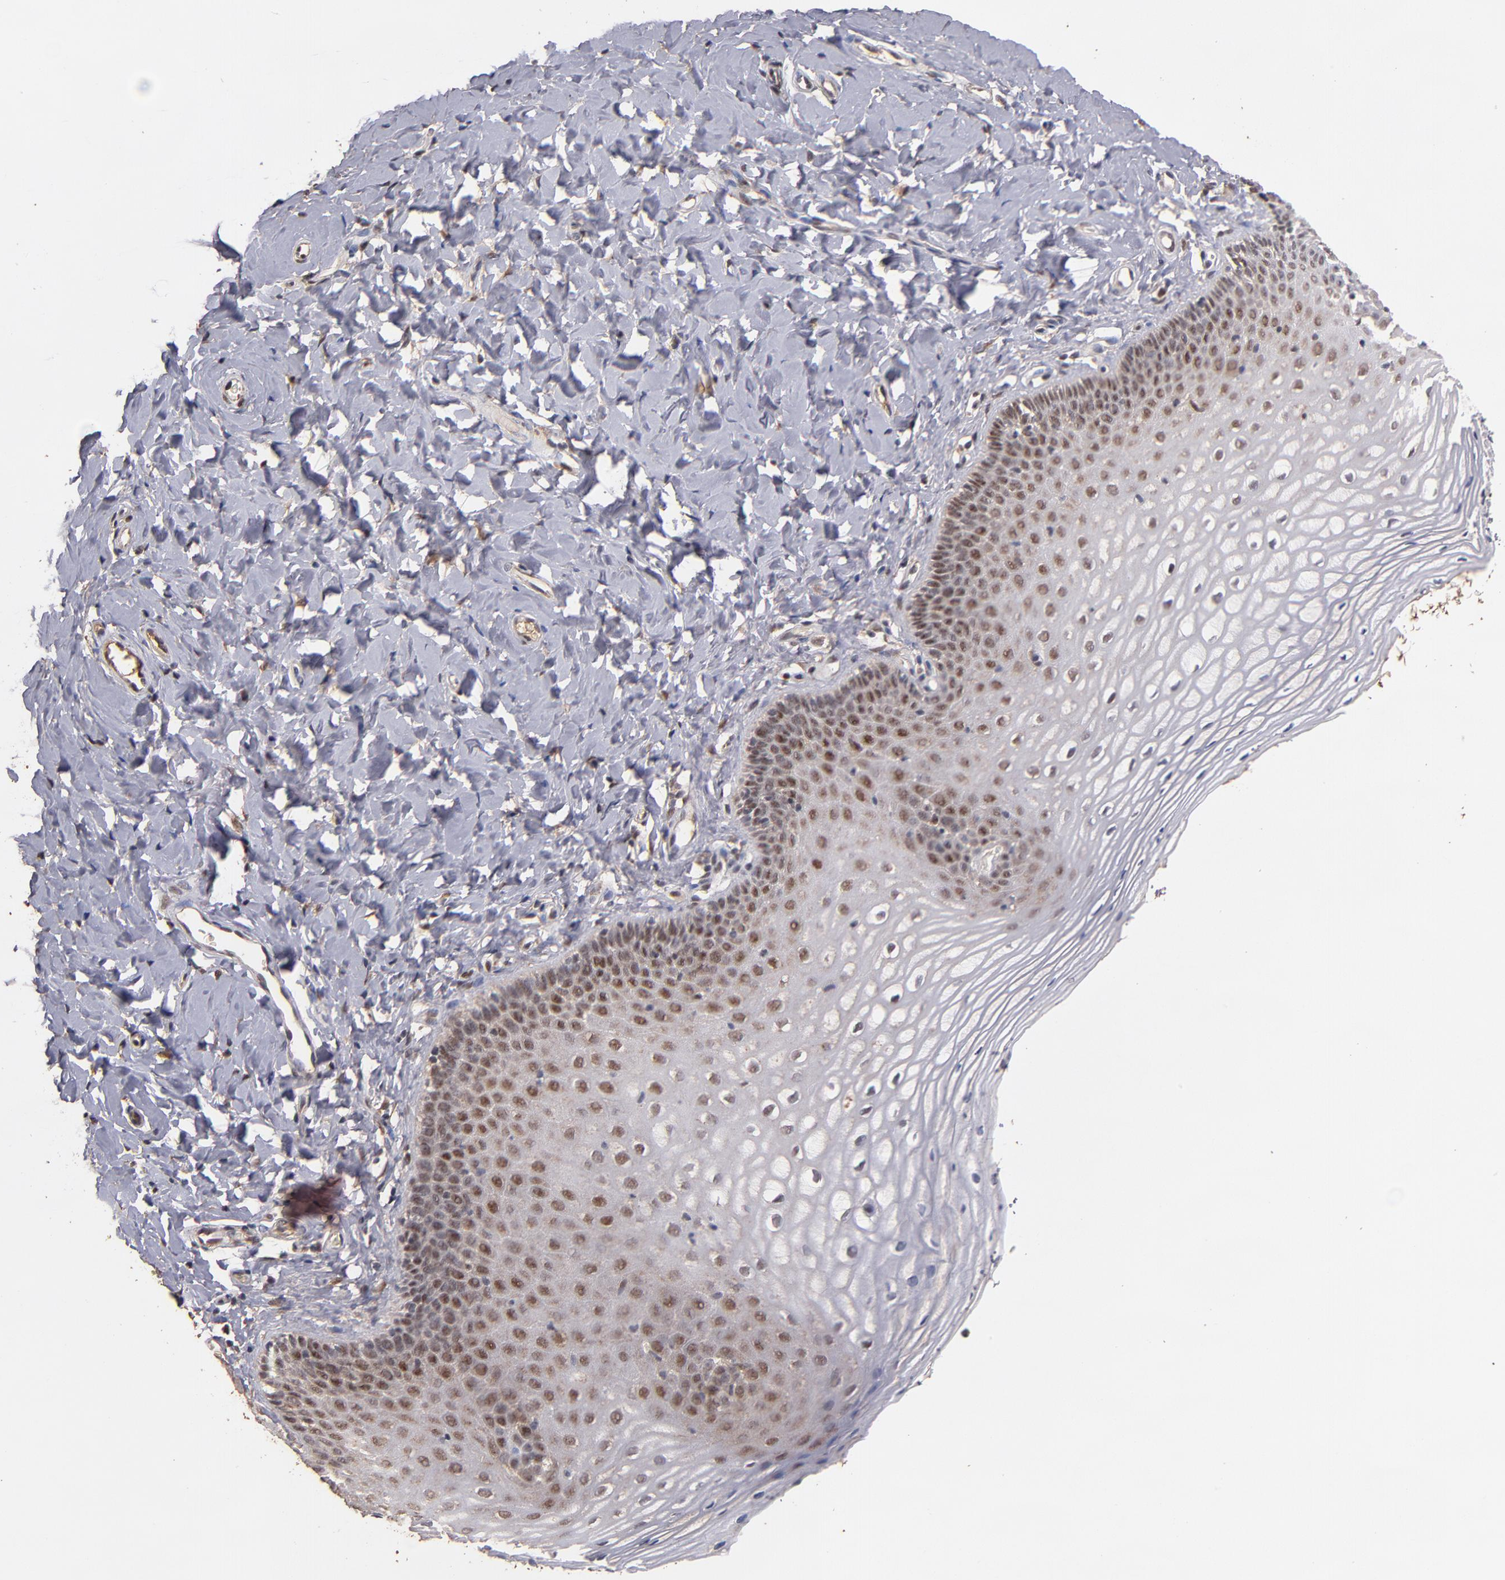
{"staining": {"intensity": "weak", "quantity": "25%-75%", "location": "nuclear"}, "tissue": "vagina", "cell_type": "Squamous epithelial cells", "image_type": "normal", "snomed": [{"axis": "morphology", "description": "Normal tissue, NOS"}, {"axis": "topography", "description": "Vagina"}], "caption": "A high-resolution photomicrograph shows IHC staining of benign vagina, which exhibits weak nuclear positivity in approximately 25%-75% of squamous epithelial cells. Immunohistochemistry stains the protein of interest in brown and the nuclei are stained blue.", "gene": "EAPP", "patient": {"sex": "female", "age": 55}}